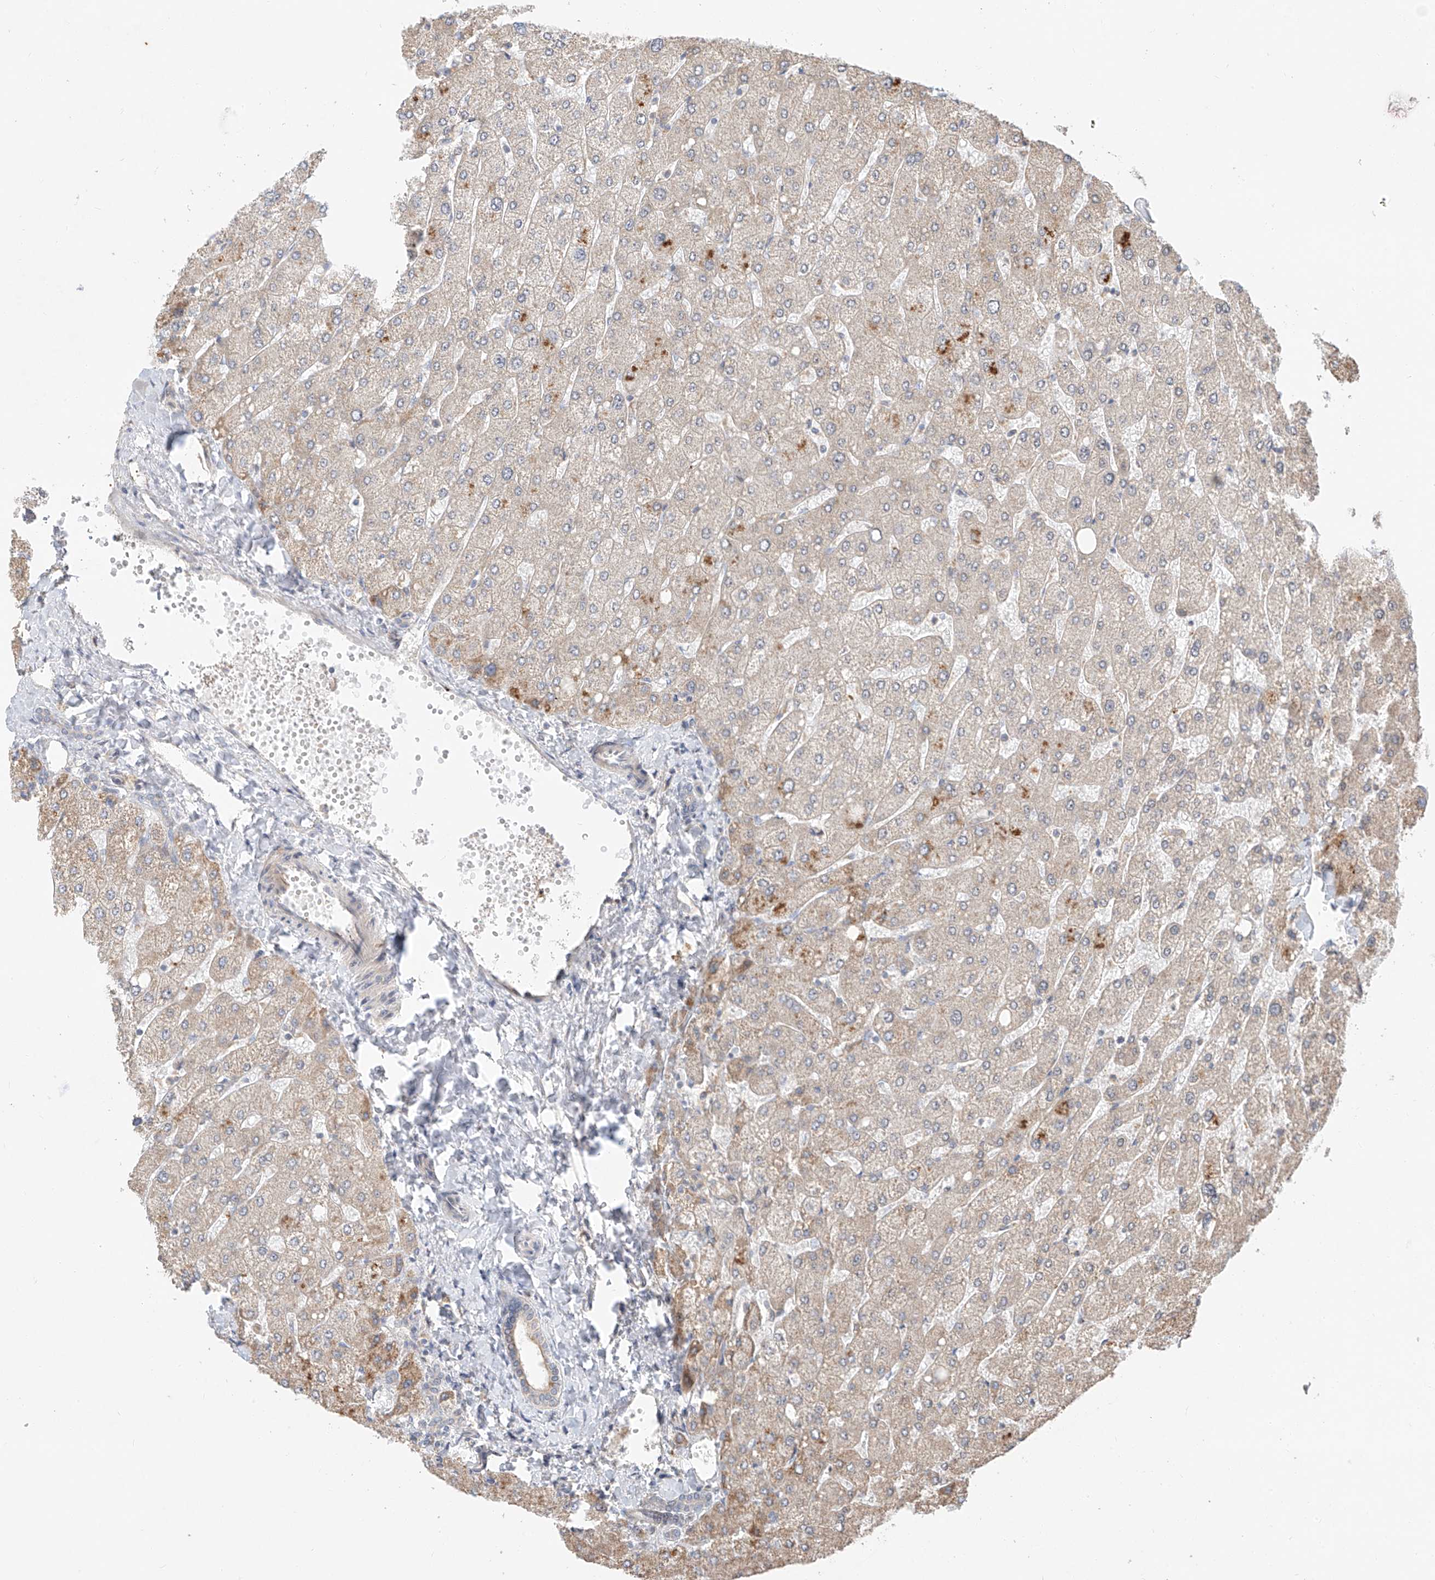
{"staining": {"intensity": "weak", "quantity": "<25%", "location": "cytoplasmic/membranous"}, "tissue": "liver", "cell_type": "Cholangiocytes", "image_type": "normal", "snomed": [{"axis": "morphology", "description": "Normal tissue, NOS"}, {"axis": "topography", "description": "Liver"}], "caption": "Immunohistochemical staining of benign liver shows no significant staining in cholangiocytes. (DAB immunohistochemistry visualized using brightfield microscopy, high magnification).", "gene": "TMEM61", "patient": {"sex": "male", "age": 55}}